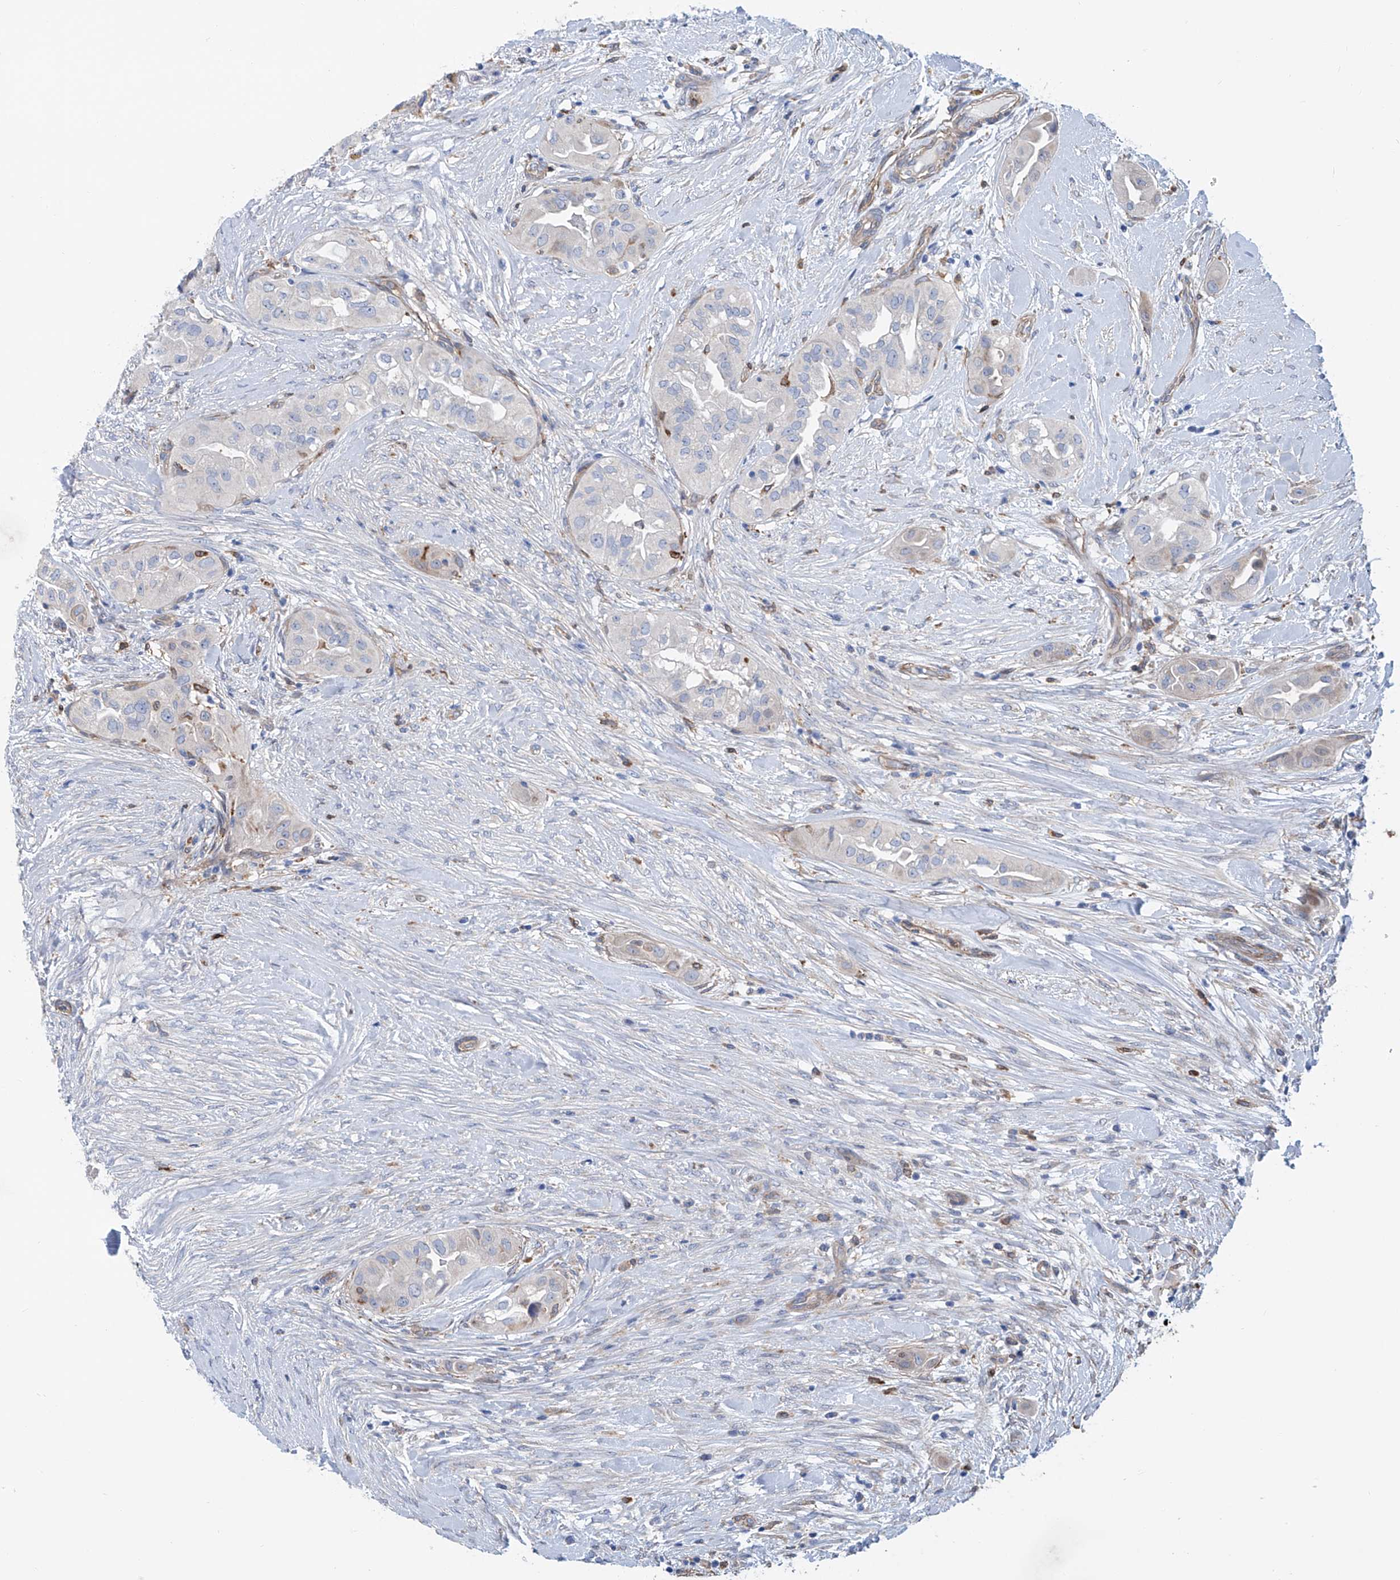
{"staining": {"intensity": "weak", "quantity": "<25%", "location": "cytoplasmic/membranous"}, "tissue": "thyroid cancer", "cell_type": "Tumor cells", "image_type": "cancer", "snomed": [{"axis": "morphology", "description": "Papillary adenocarcinoma, NOS"}, {"axis": "topography", "description": "Thyroid gland"}], "caption": "Protein analysis of thyroid cancer (papillary adenocarcinoma) displays no significant expression in tumor cells.", "gene": "TNN", "patient": {"sex": "female", "age": 59}}